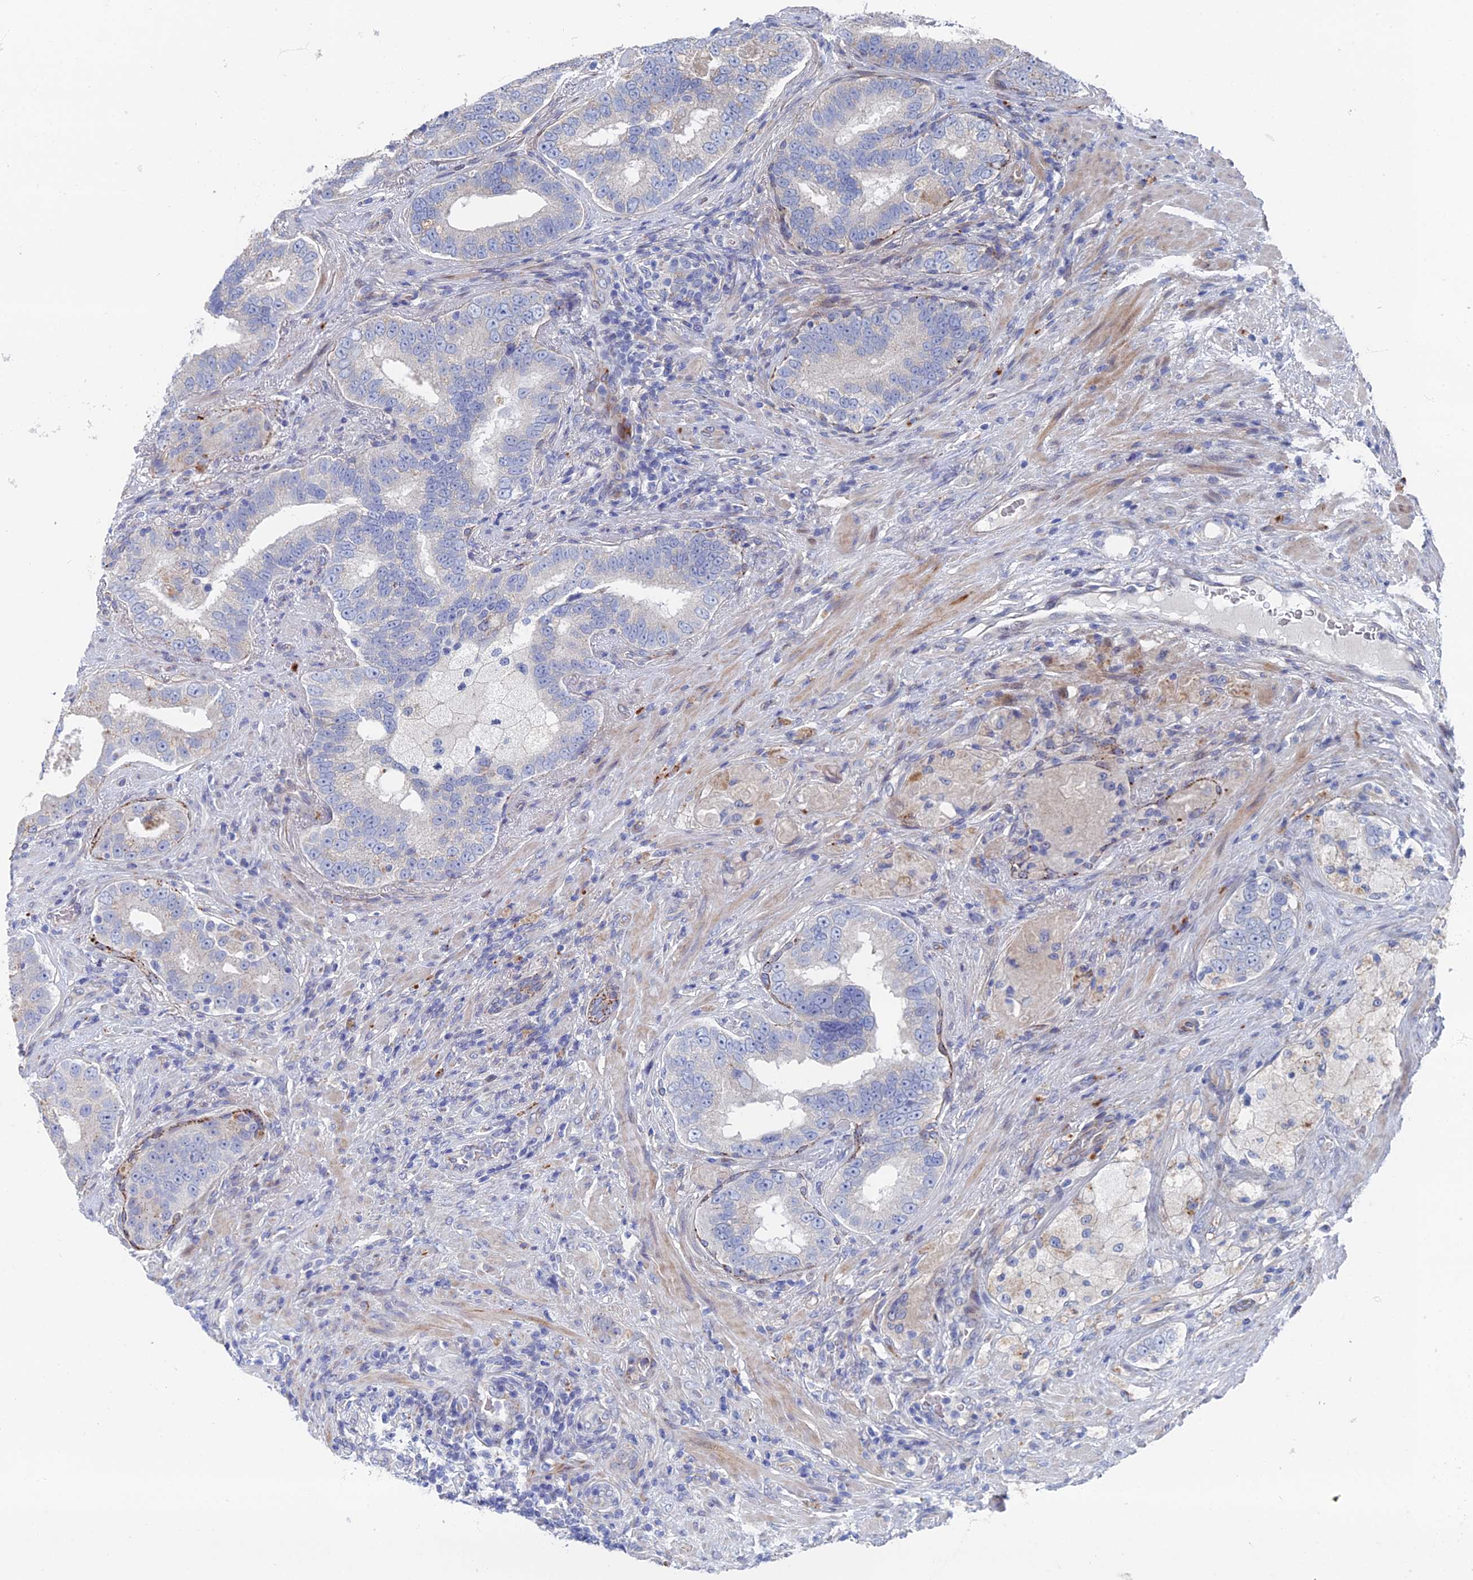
{"staining": {"intensity": "moderate", "quantity": "<25%", "location": "cytoplasmic/membranous"}, "tissue": "prostate cancer", "cell_type": "Tumor cells", "image_type": "cancer", "snomed": [{"axis": "morphology", "description": "Adenocarcinoma, High grade"}, {"axis": "topography", "description": "Prostate"}], "caption": "A micrograph of human prostate cancer stained for a protein demonstrates moderate cytoplasmic/membranous brown staining in tumor cells.", "gene": "GTF2IRD1", "patient": {"sex": "male", "age": 70}}